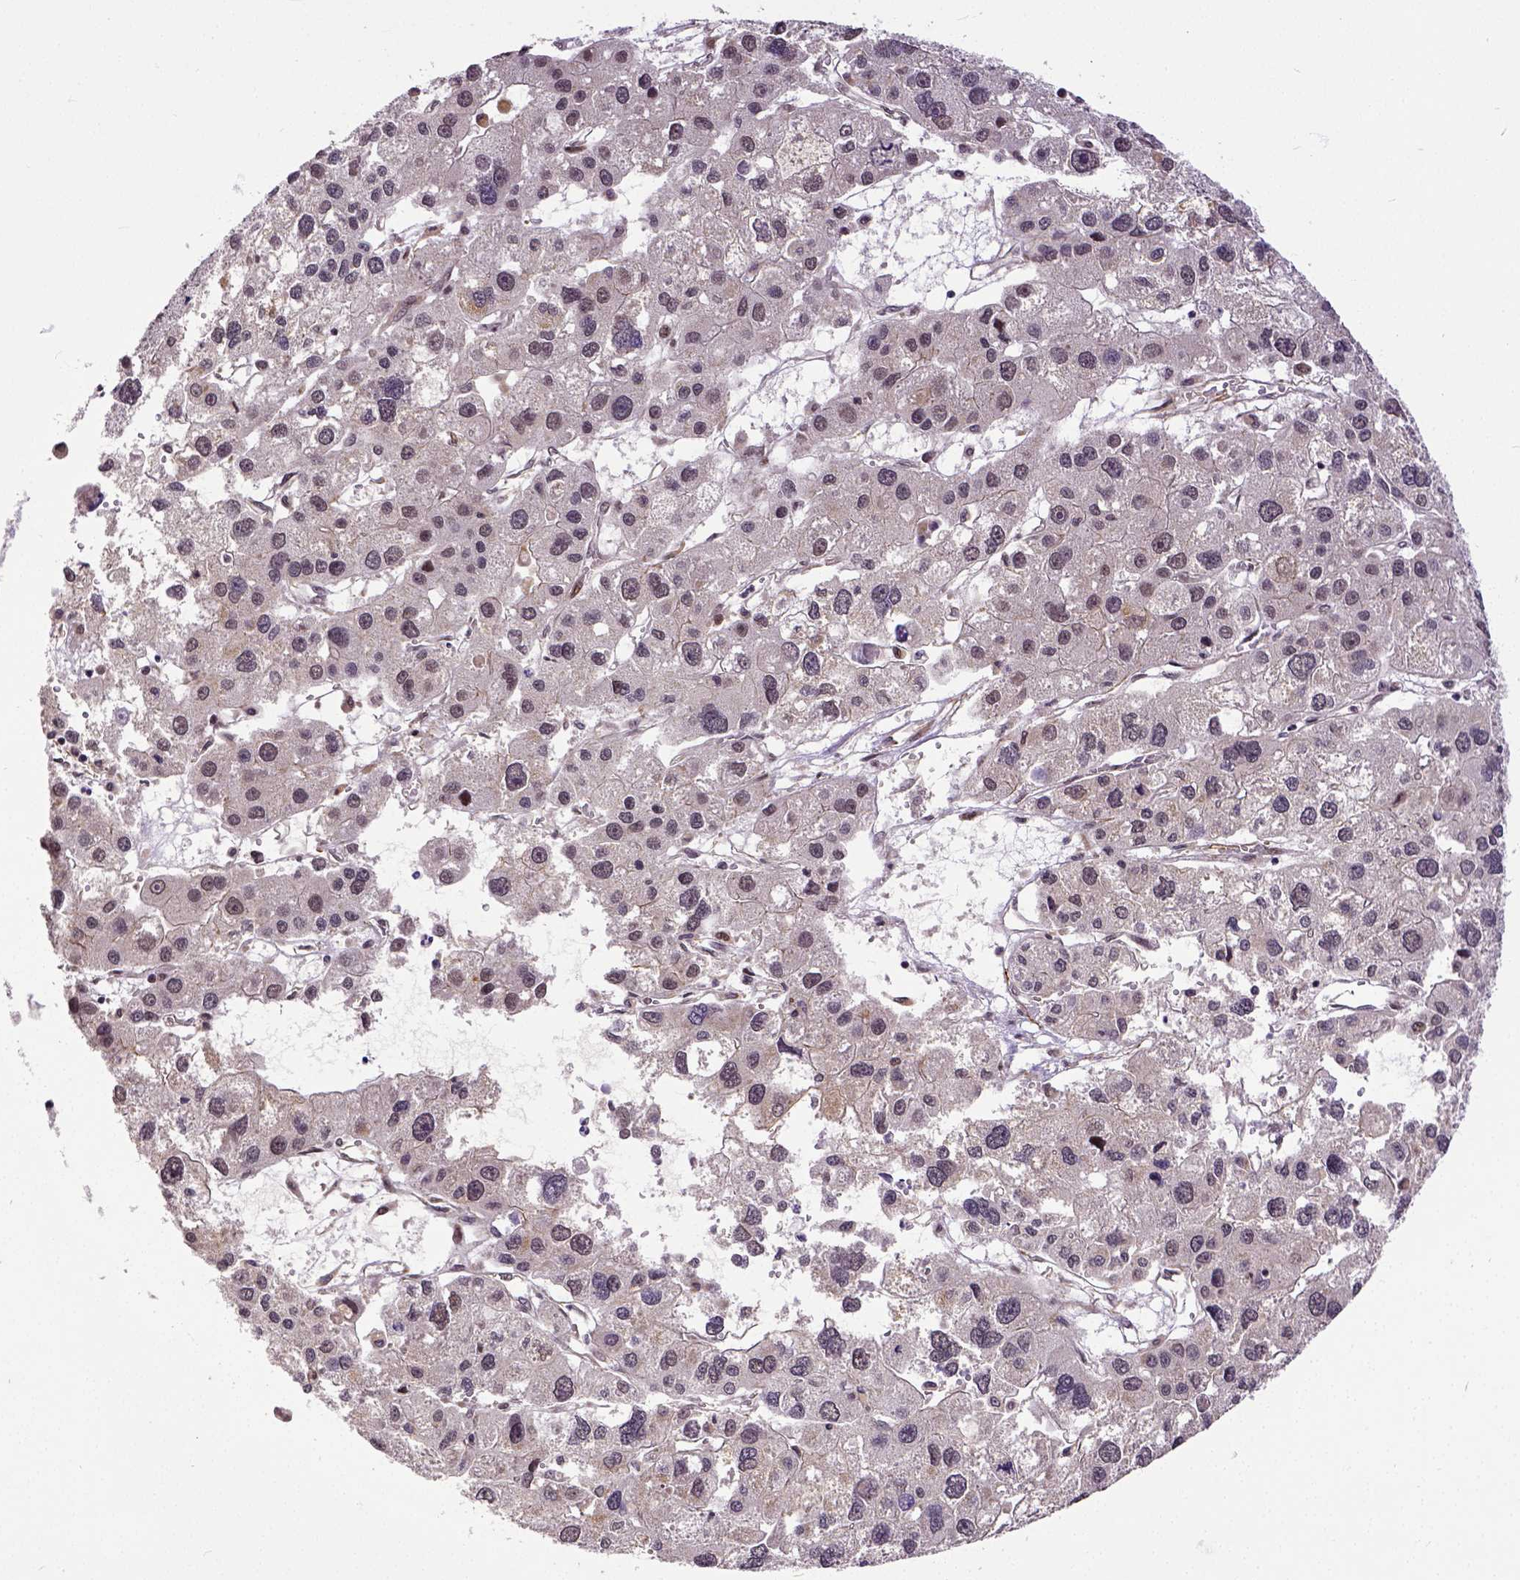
{"staining": {"intensity": "negative", "quantity": "none", "location": "none"}, "tissue": "liver cancer", "cell_type": "Tumor cells", "image_type": "cancer", "snomed": [{"axis": "morphology", "description": "Carcinoma, Hepatocellular, NOS"}, {"axis": "topography", "description": "Liver"}], "caption": "Liver cancer (hepatocellular carcinoma) stained for a protein using IHC shows no expression tumor cells.", "gene": "DICER1", "patient": {"sex": "male", "age": 73}}